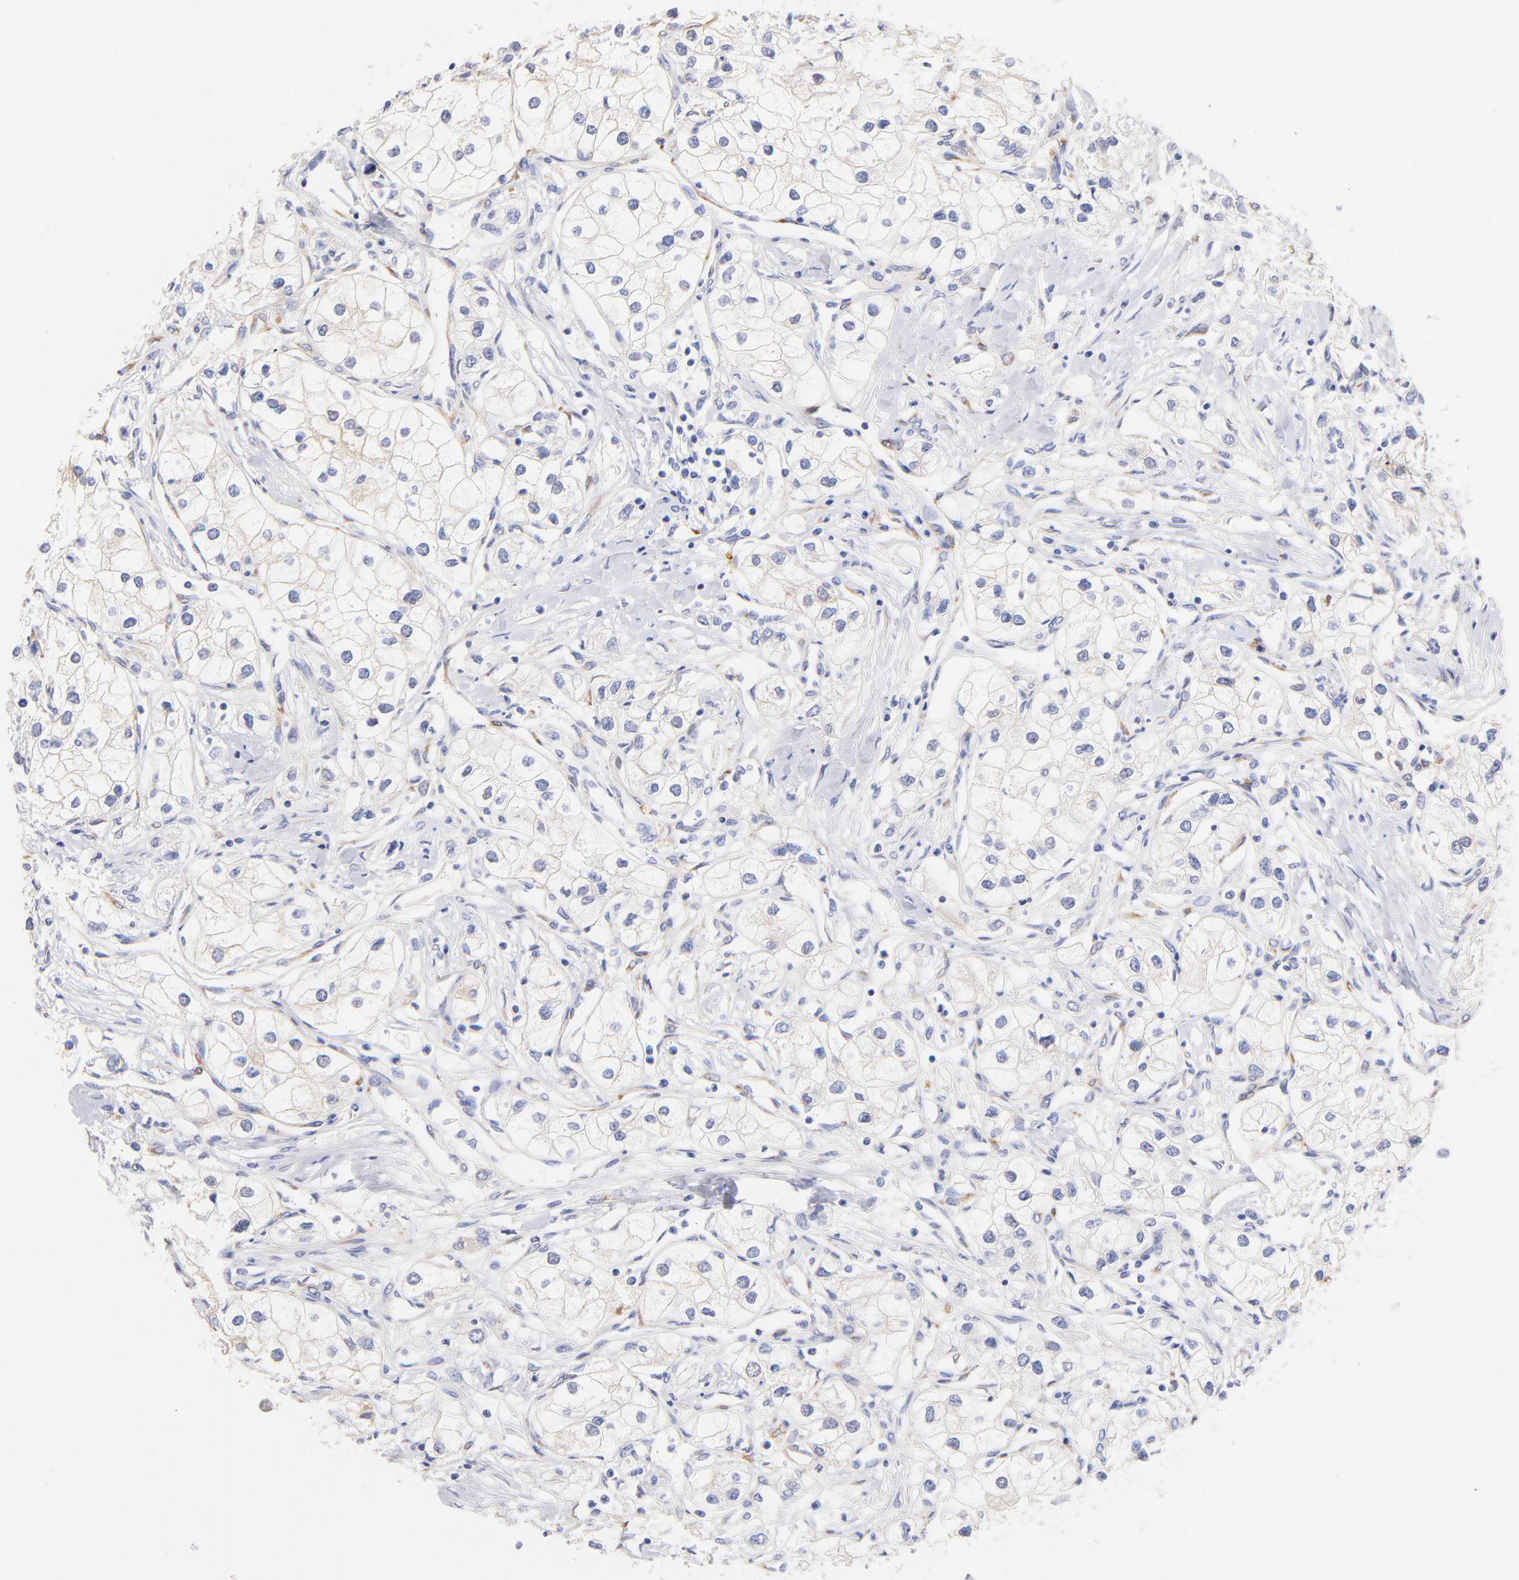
{"staining": {"intensity": "negative", "quantity": "none", "location": "none"}, "tissue": "renal cancer", "cell_type": "Tumor cells", "image_type": "cancer", "snomed": [{"axis": "morphology", "description": "Adenocarcinoma, NOS"}, {"axis": "topography", "description": "Kidney"}], "caption": "High power microscopy photomicrograph of an IHC image of adenocarcinoma (renal), revealing no significant positivity in tumor cells.", "gene": "C1QTNF6", "patient": {"sex": "male", "age": 57}}